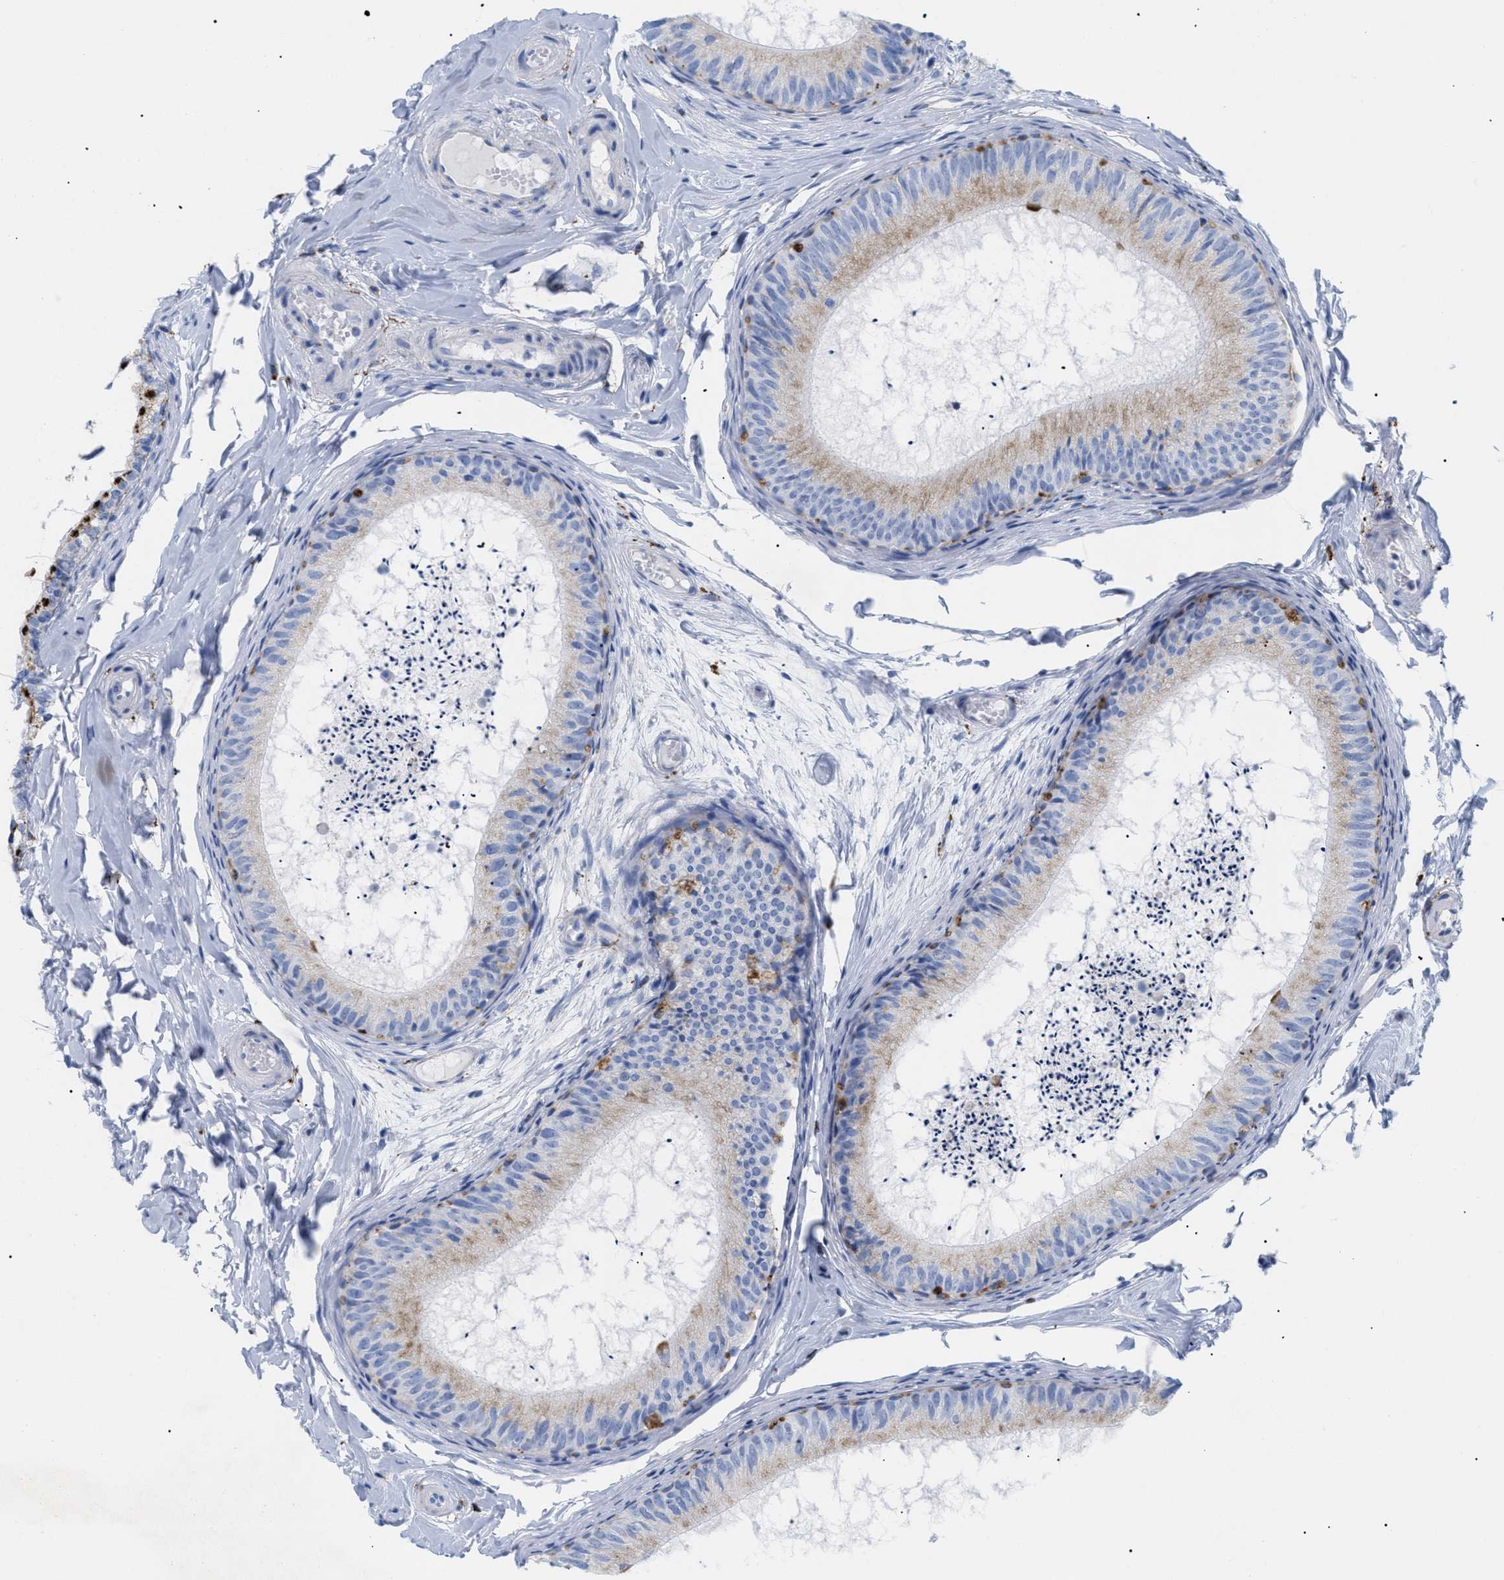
{"staining": {"intensity": "moderate", "quantity": "<25%", "location": "cytoplasmic/membranous"}, "tissue": "epididymis", "cell_type": "Glandular cells", "image_type": "normal", "snomed": [{"axis": "morphology", "description": "Normal tissue, NOS"}, {"axis": "topography", "description": "Epididymis"}], "caption": "Epididymis stained for a protein (brown) shows moderate cytoplasmic/membranous positive positivity in approximately <25% of glandular cells.", "gene": "DRAM2", "patient": {"sex": "male", "age": 46}}